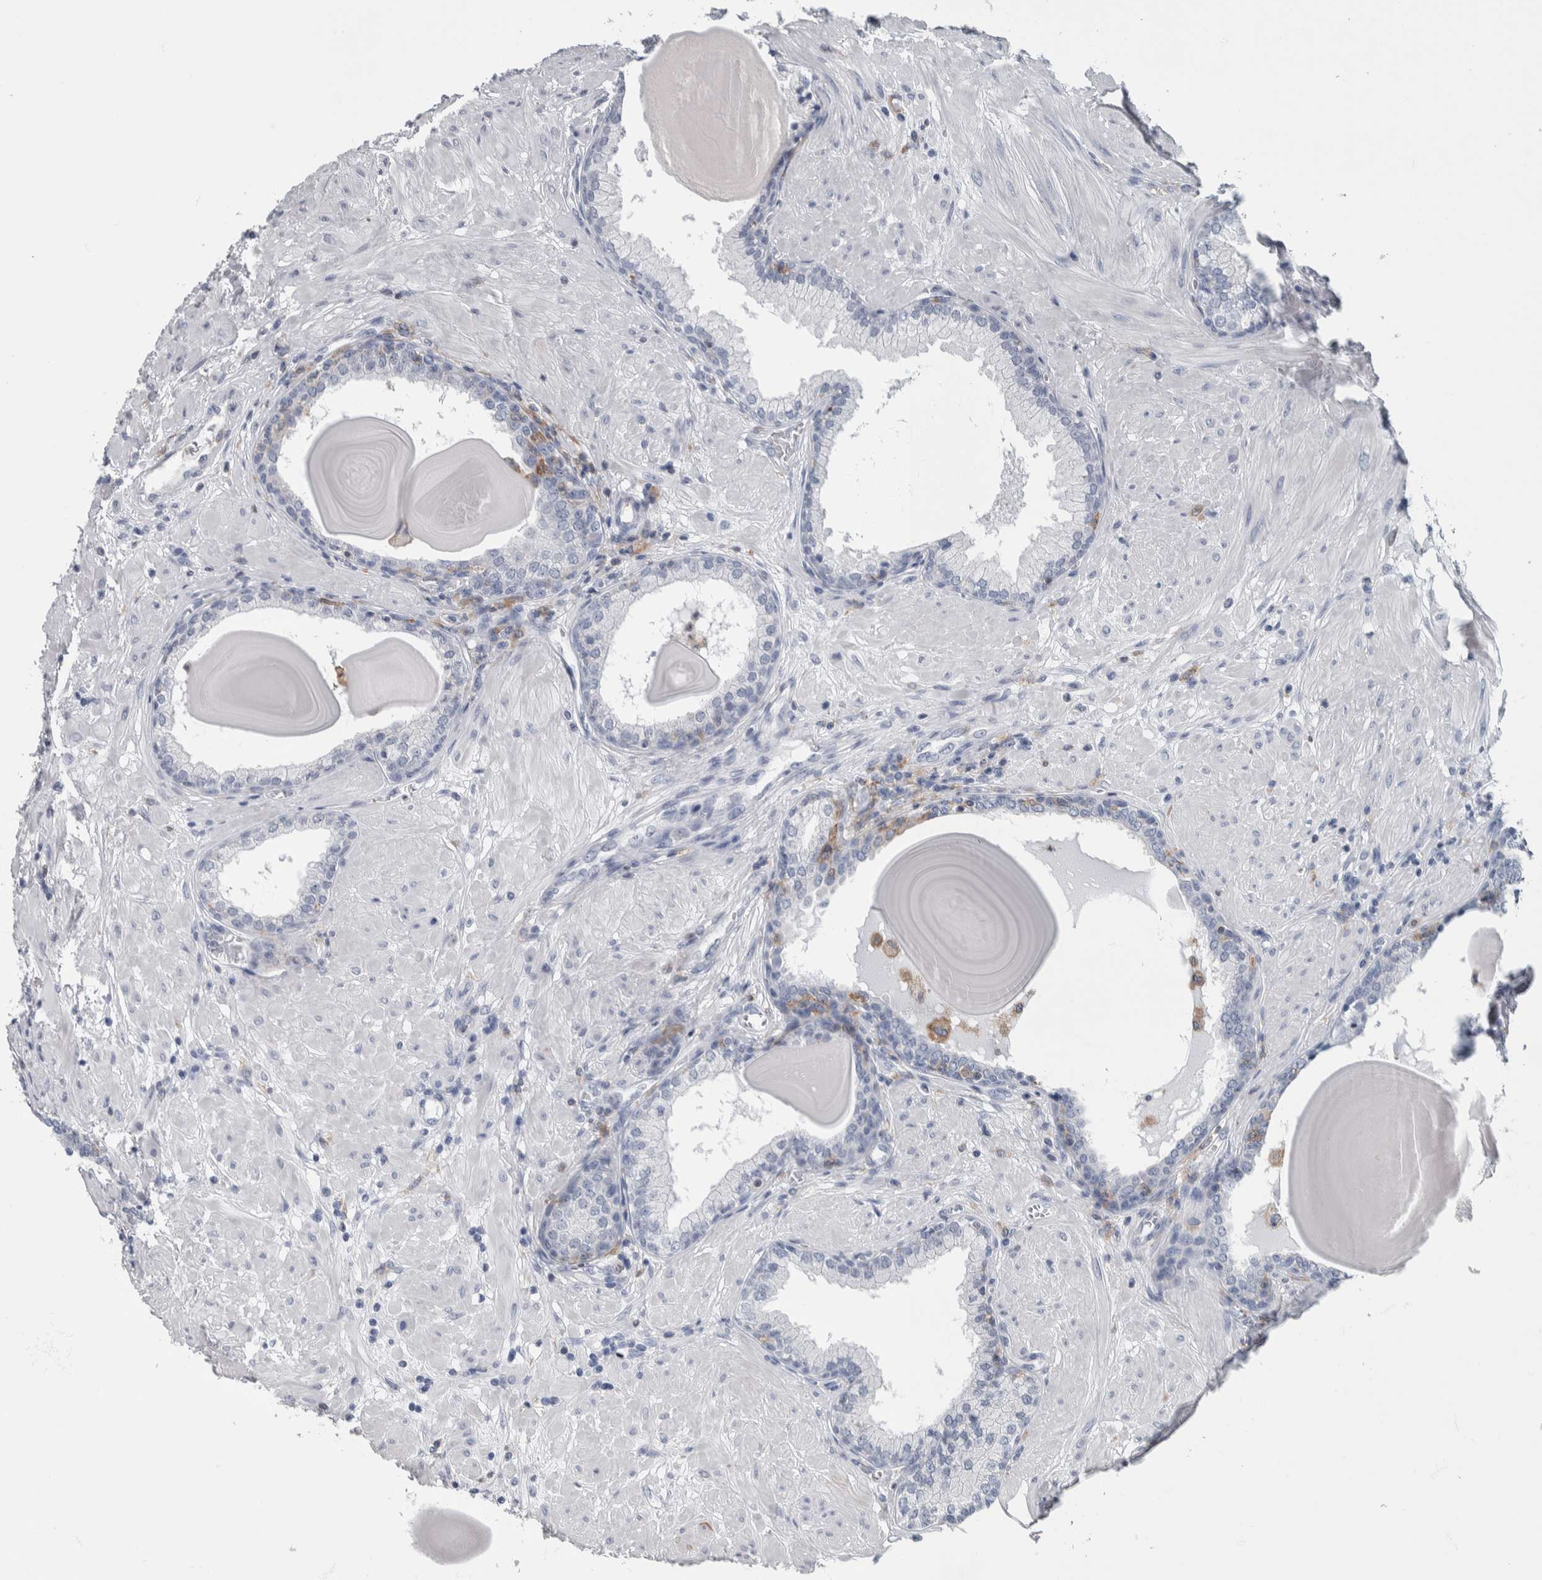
{"staining": {"intensity": "negative", "quantity": "none", "location": "none"}, "tissue": "prostate", "cell_type": "Glandular cells", "image_type": "normal", "snomed": [{"axis": "morphology", "description": "Normal tissue, NOS"}, {"axis": "topography", "description": "Prostate"}], "caption": "DAB (3,3'-diaminobenzidine) immunohistochemical staining of unremarkable prostate reveals no significant positivity in glandular cells. (Brightfield microscopy of DAB immunohistochemistry (IHC) at high magnification).", "gene": "SKAP2", "patient": {"sex": "male", "age": 51}}